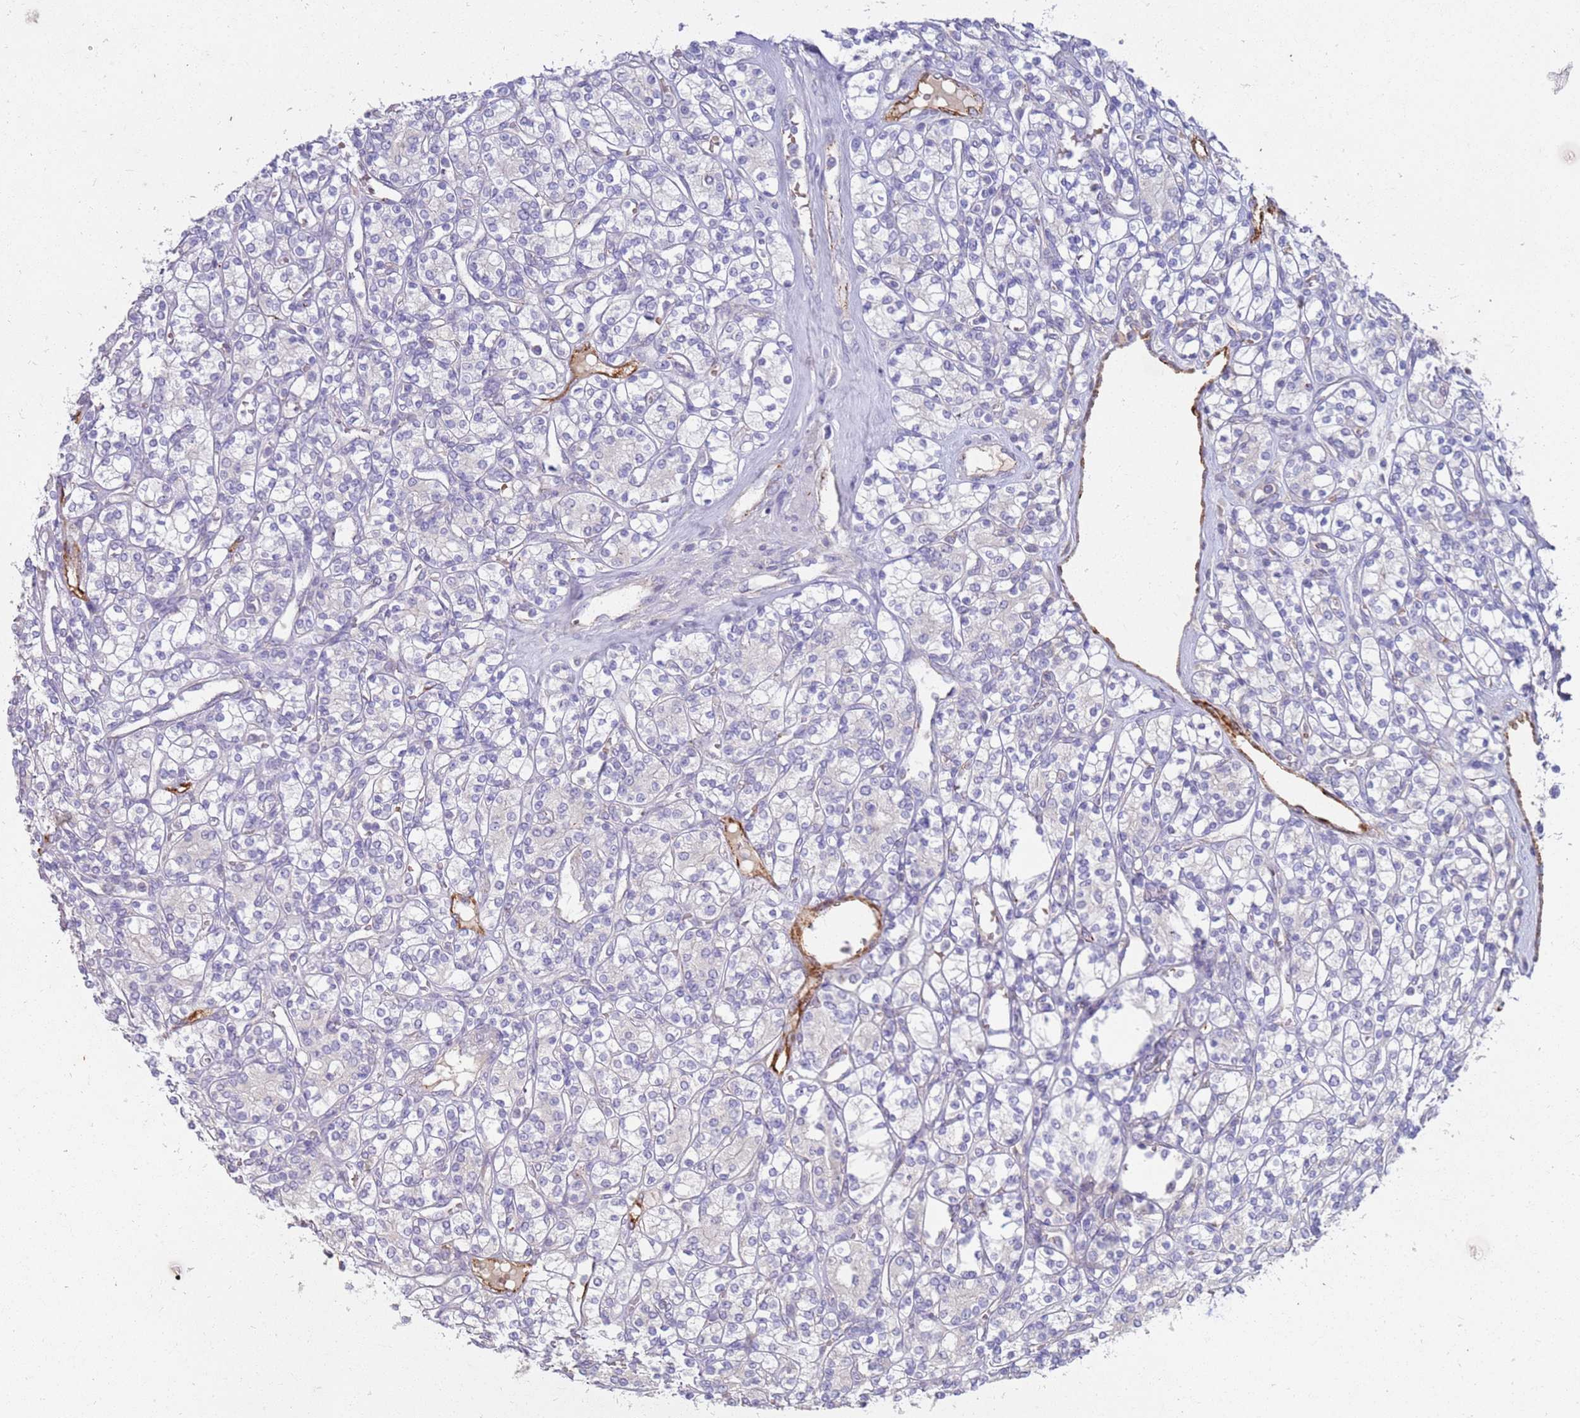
{"staining": {"intensity": "negative", "quantity": "none", "location": "none"}, "tissue": "renal cancer", "cell_type": "Tumor cells", "image_type": "cancer", "snomed": [{"axis": "morphology", "description": "Adenocarcinoma, NOS"}, {"axis": "topography", "description": "Kidney"}], "caption": "High magnification brightfield microscopy of renal cancer (adenocarcinoma) stained with DAB (brown) and counterstained with hematoxylin (blue): tumor cells show no significant expression.", "gene": "NMUR2", "patient": {"sex": "male", "age": 77}}